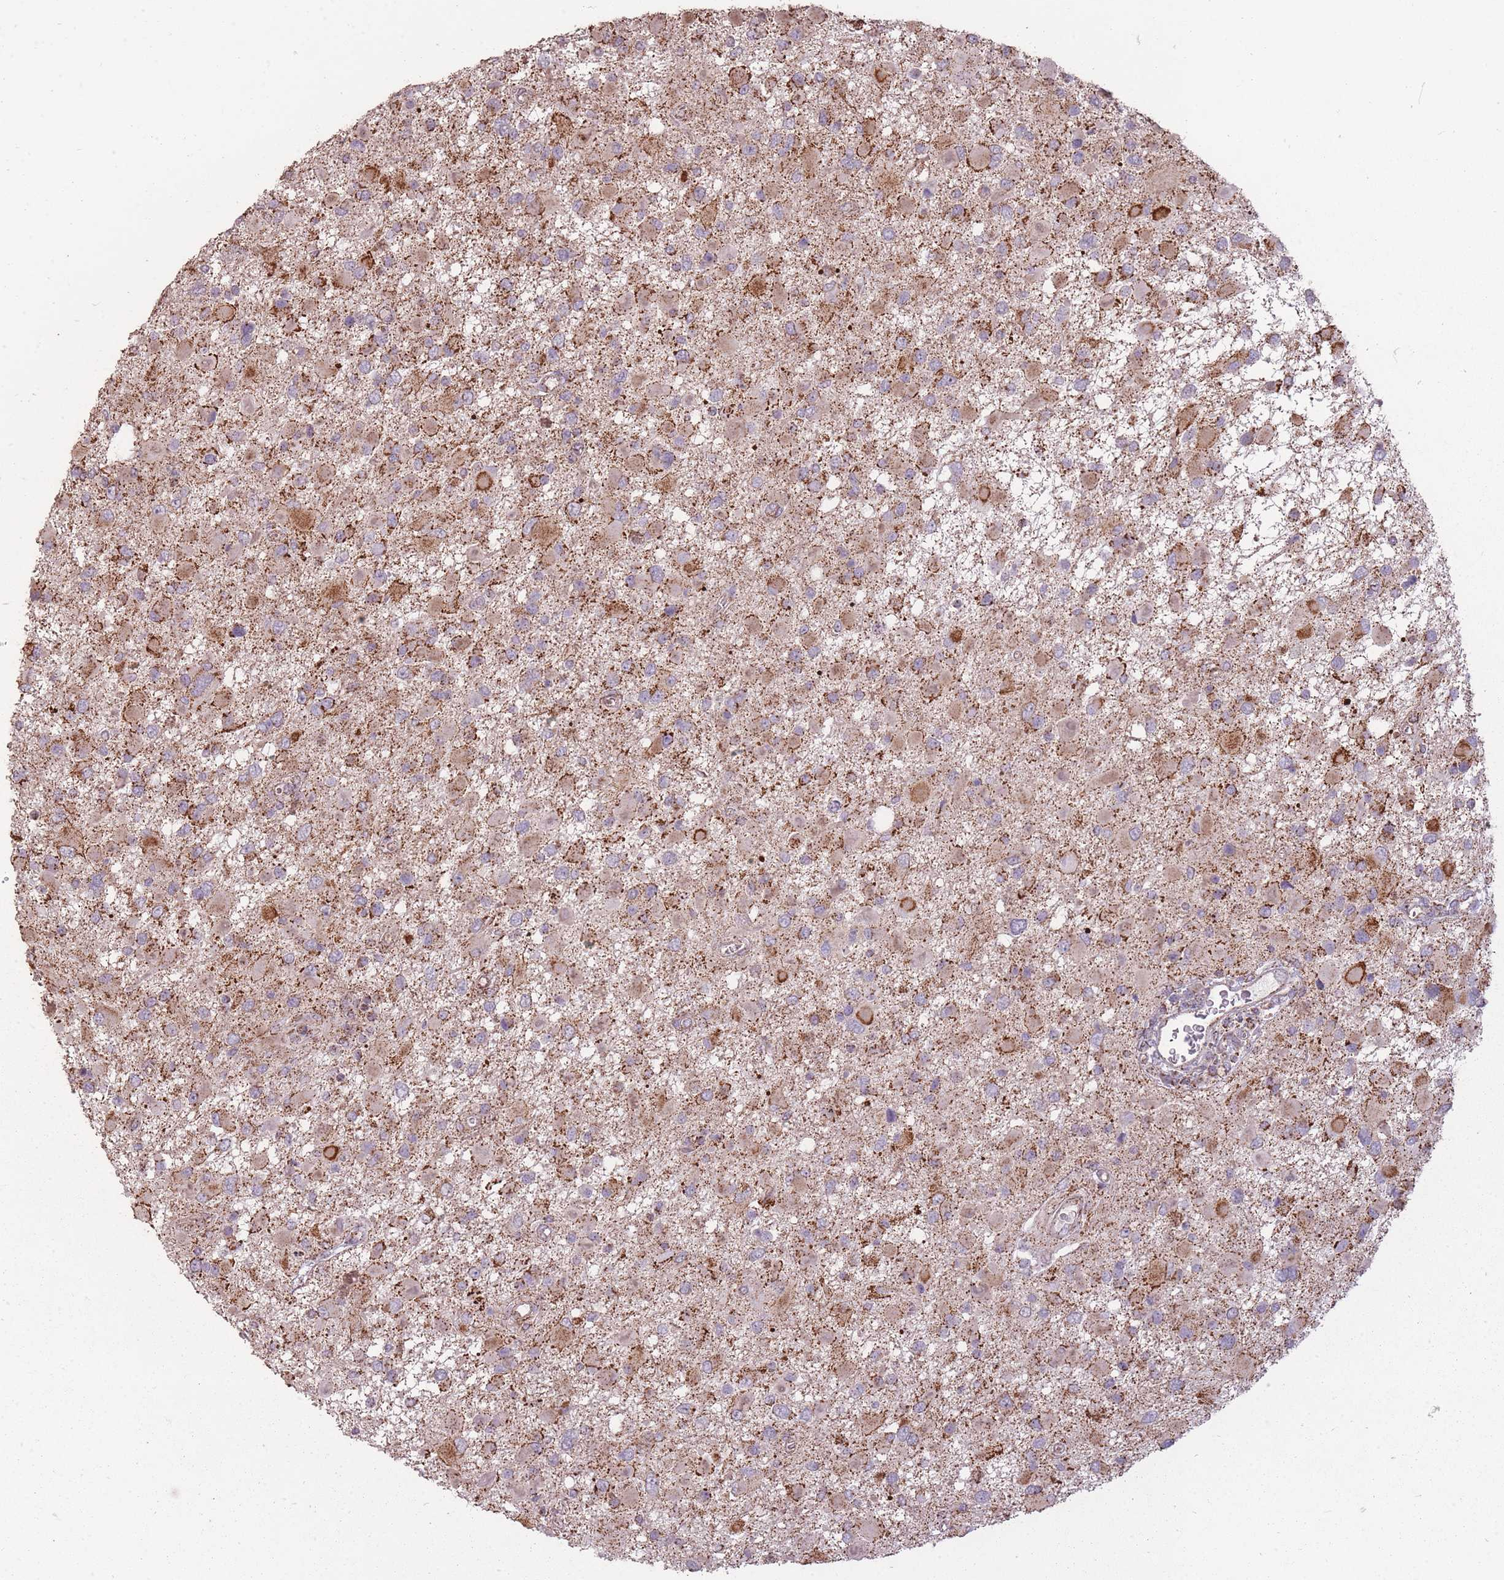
{"staining": {"intensity": "strong", "quantity": "<25%", "location": "cytoplasmic/membranous"}, "tissue": "glioma", "cell_type": "Tumor cells", "image_type": "cancer", "snomed": [{"axis": "morphology", "description": "Glioma, malignant, High grade"}, {"axis": "topography", "description": "Brain"}], "caption": "Immunohistochemical staining of human malignant glioma (high-grade) exhibits medium levels of strong cytoplasmic/membranous protein staining in about <25% of tumor cells.", "gene": "CNOT8", "patient": {"sex": "male", "age": 53}}